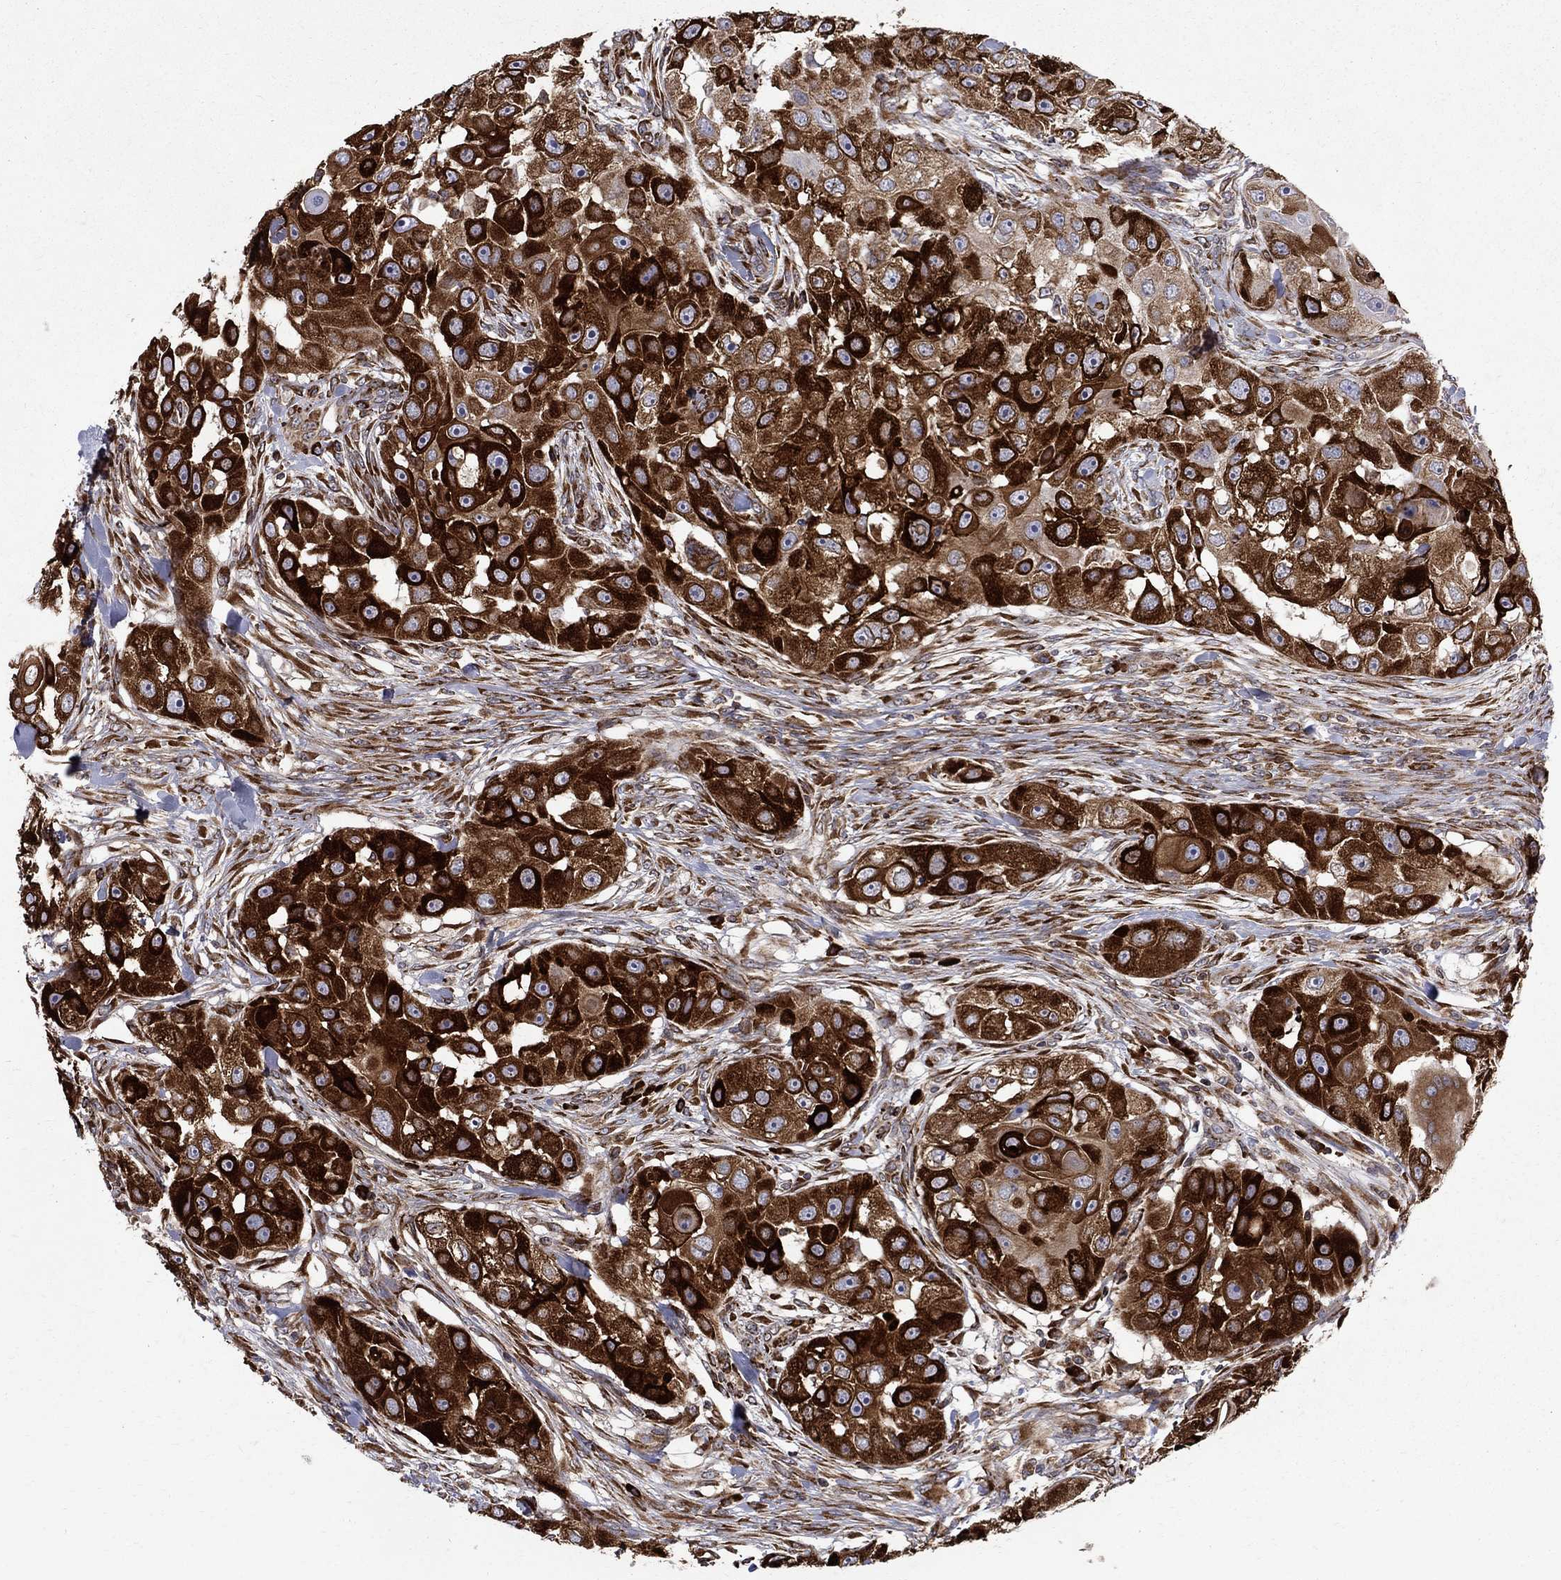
{"staining": {"intensity": "strong", "quantity": "25%-75%", "location": "cytoplasmic/membranous"}, "tissue": "head and neck cancer", "cell_type": "Tumor cells", "image_type": "cancer", "snomed": [{"axis": "morphology", "description": "Squamous cell carcinoma, NOS"}, {"axis": "topography", "description": "Head-Neck"}], "caption": "Human head and neck cancer stained for a protein (brown) displays strong cytoplasmic/membranous positive staining in about 25%-75% of tumor cells.", "gene": "CAB39L", "patient": {"sex": "male", "age": 51}}